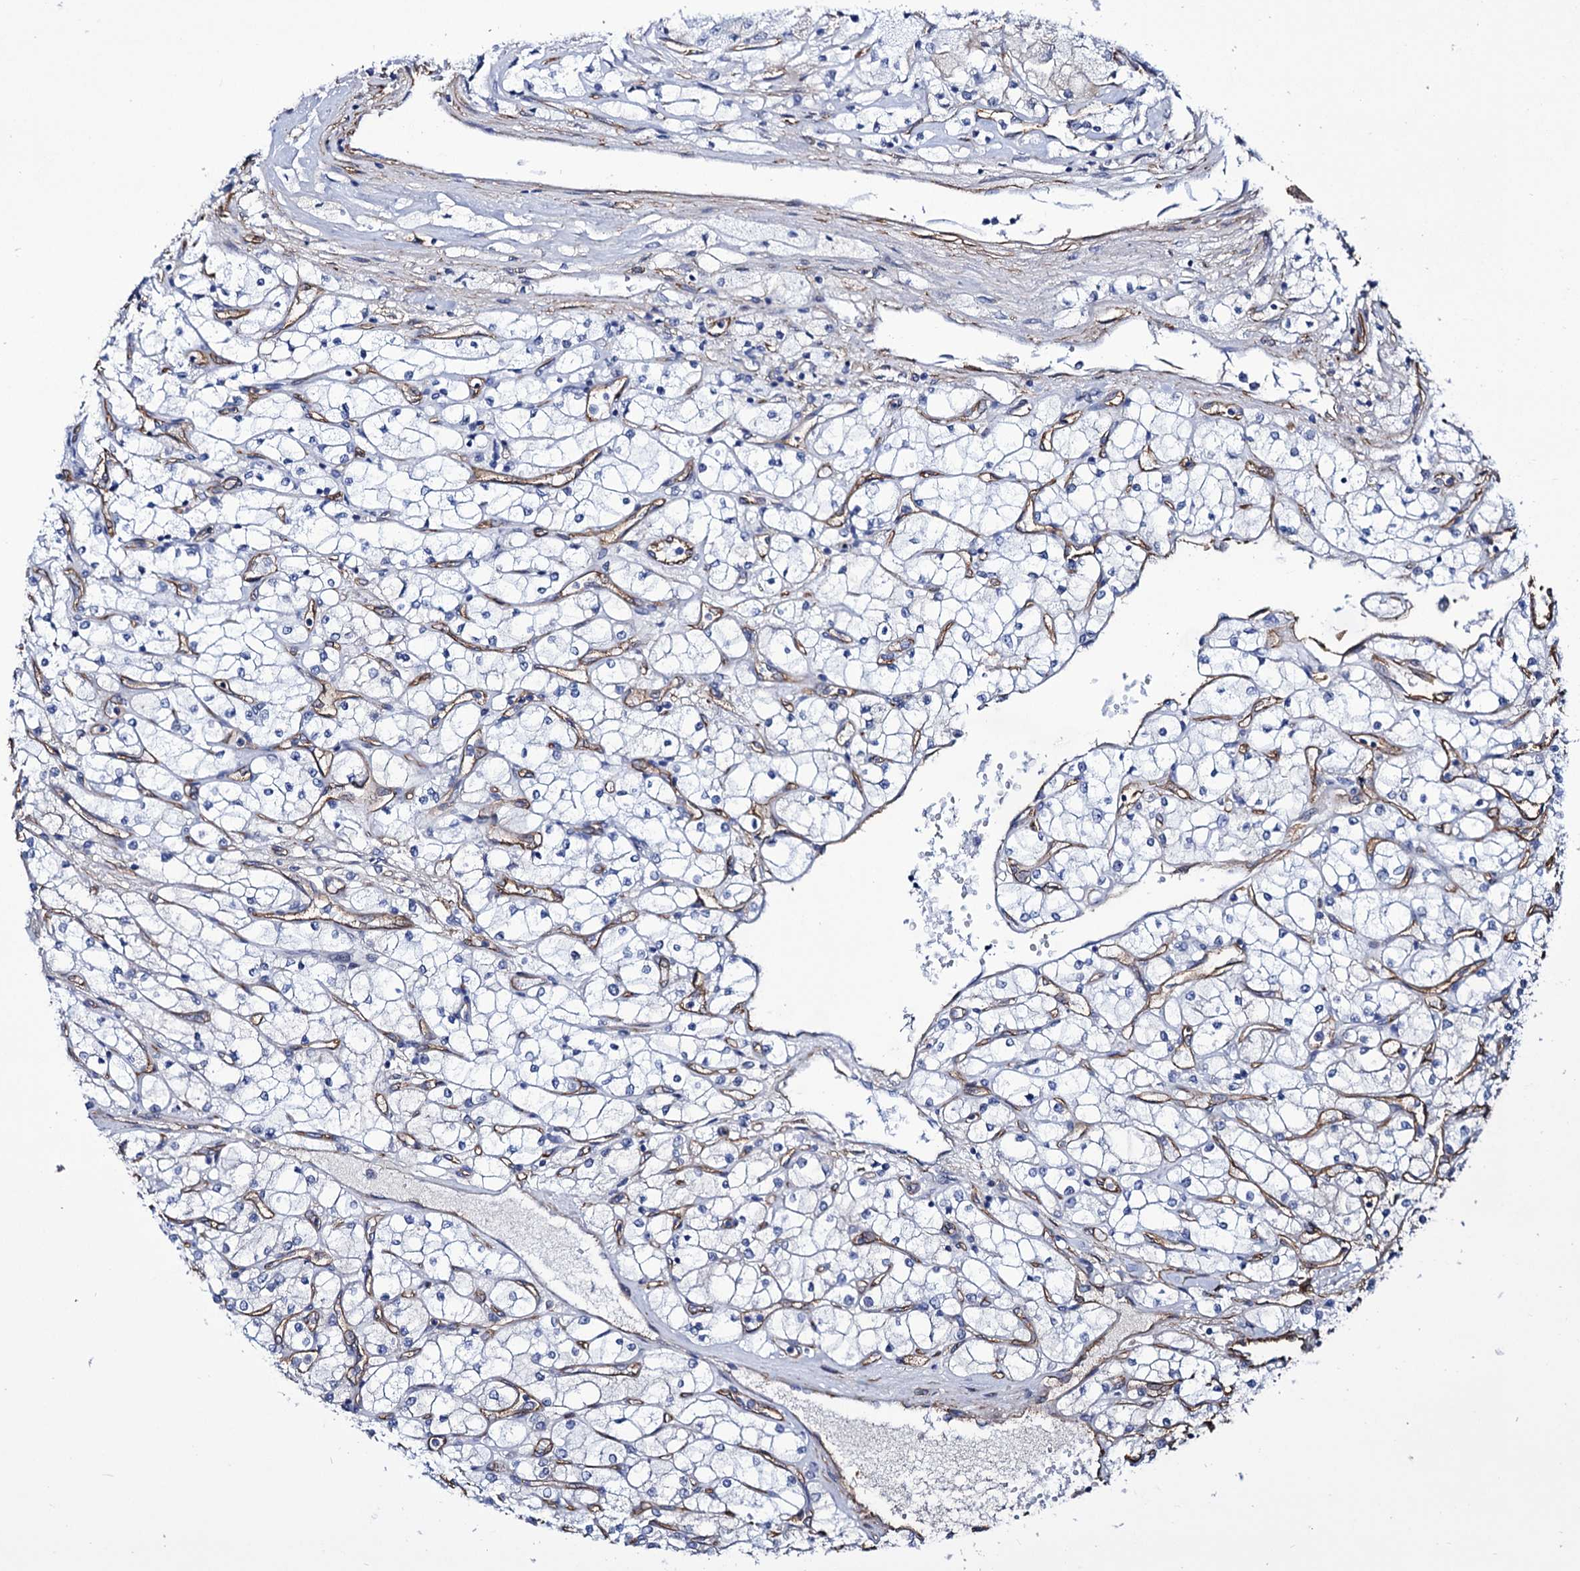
{"staining": {"intensity": "negative", "quantity": "none", "location": "none"}, "tissue": "renal cancer", "cell_type": "Tumor cells", "image_type": "cancer", "snomed": [{"axis": "morphology", "description": "Adenocarcinoma, NOS"}, {"axis": "topography", "description": "Kidney"}], "caption": "Histopathology image shows no significant protein staining in tumor cells of renal cancer (adenocarcinoma).", "gene": "ZC3H12C", "patient": {"sex": "male", "age": 80}}